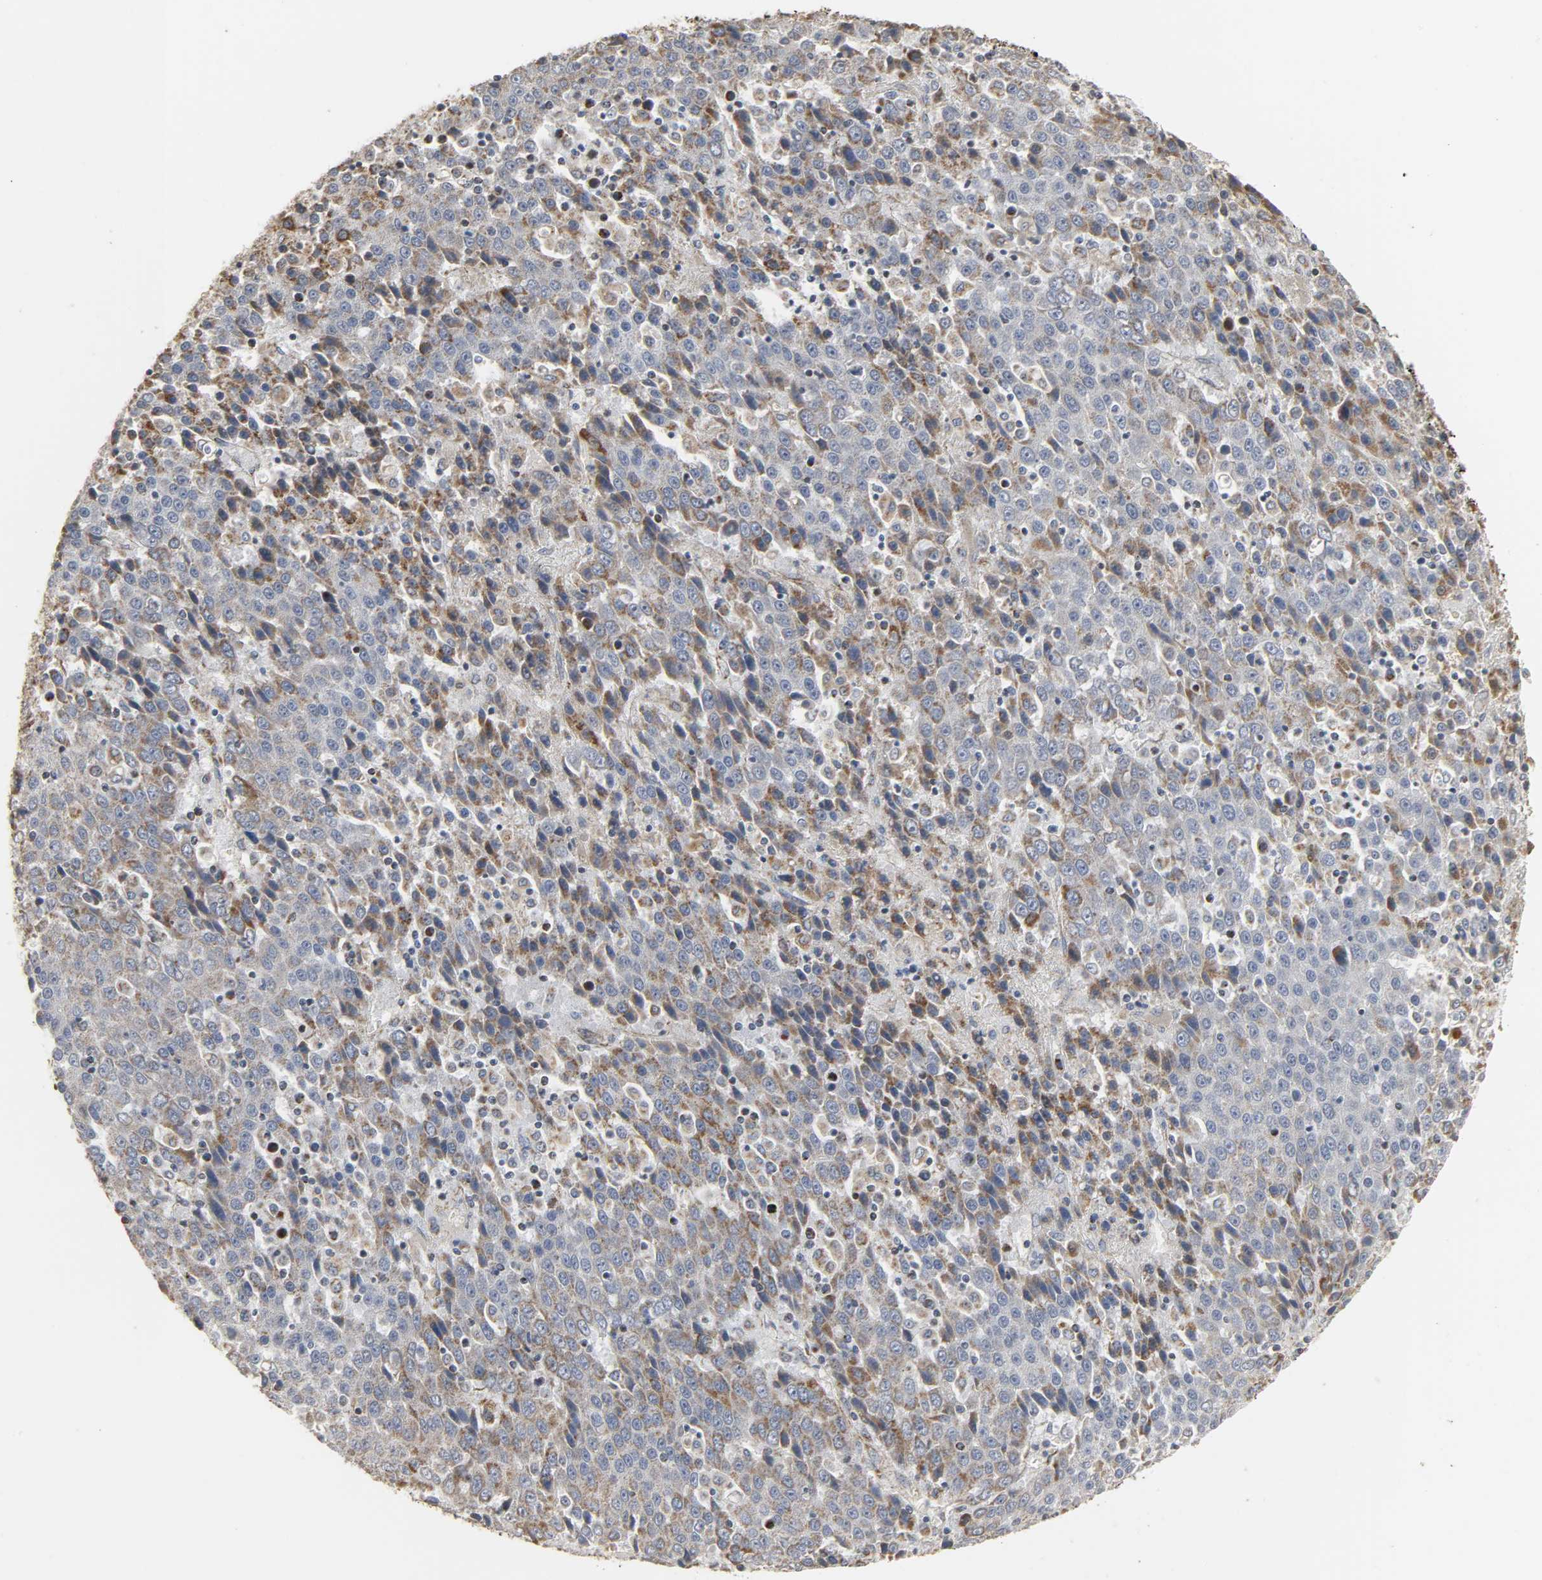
{"staining": {"intensity": "moderate", "quantity": "25%-75%", "location": "cytoplasmic/membranous"}, "tissue": "liver cancer", "cell_type": "Tumor cells", "image_type": "cancer", "snomed": [{"axis": "morphology", "description": "Carcinoma, Hepatocellular, NOS"}, {"axis": "topography", "description": "Liver"}], "caption": "Moderate cytoplasmic/membranous staining for a protein is appreciated in approximately 25%-75% of tumor cells of liver cancer using immunohistochemistry (IHC).", "gene": "ACAT1", "patient": {"sex": "female", "age": 53}}